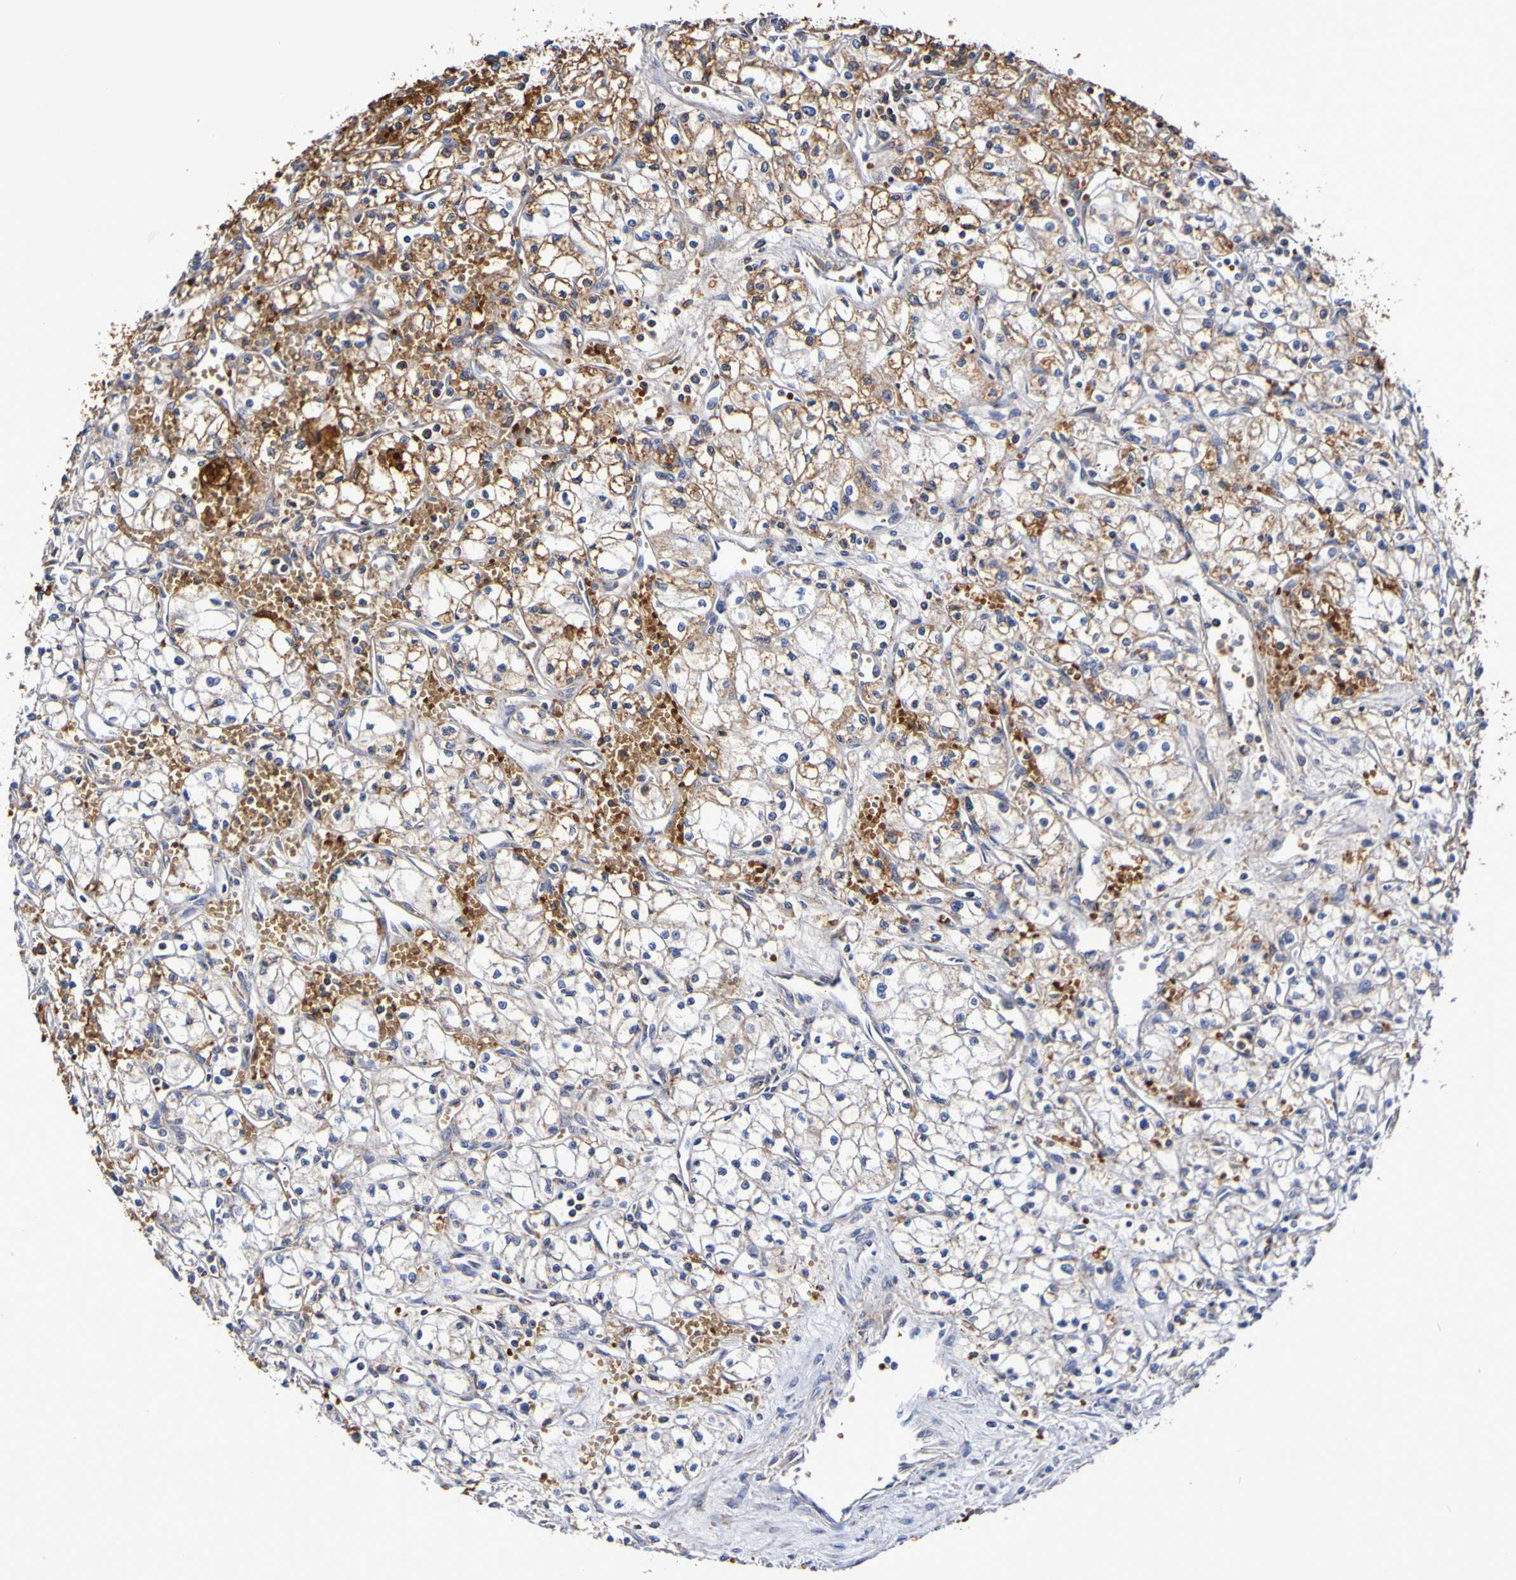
{"staining": {"intensity": "moderate", "quantity": "25%-75%", "location": "cytoplasmic/membranous"}, "tissue": "renal cancer", "cell_type": "Tumor cells", "image_type": "cancer", "snomed": [{"axis": "morphology", "description": "Normal tissue, NOS"}, {"axis": "morphology", "description": "Adenocarcinoma, NOS"}, {"axis": "topography", "description": "Kidney"}], "caption": "Moderate cytoplasmic/membranous positivity is identified in about 25%-75% of tumor cells in renal adenocarcinoma. (Stains: DAB (3,3'-diaminobenzidine) in brown, nuclei in blue, Microscopy: brightfield microscopy at high magnification).", "gene": "WNT4", "patient": {"sex": "male", "age": 59}}